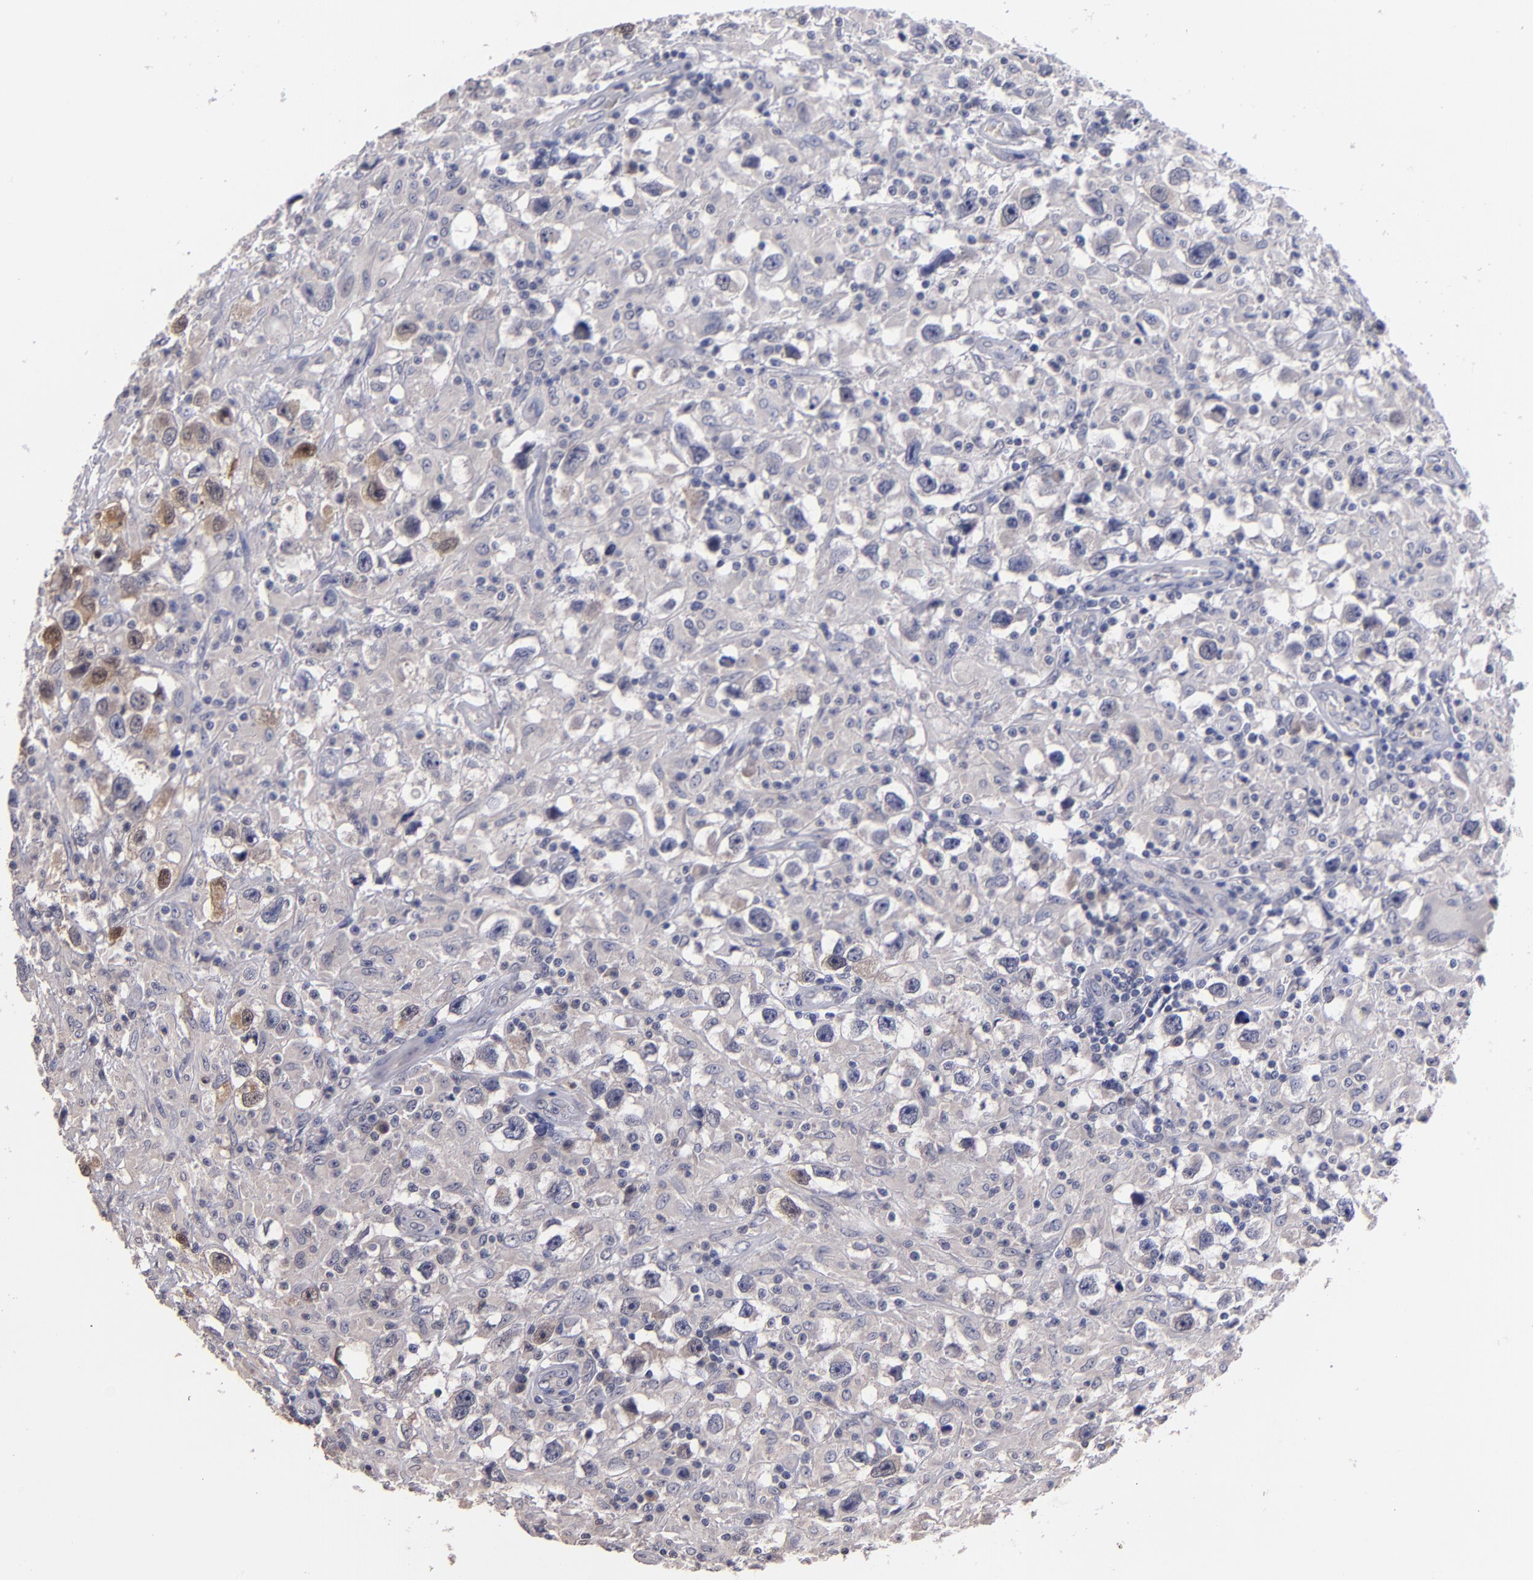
{"staining": {"intensity": "weak", "quantity": "<25%", "location": "cytoplasmic/membranous,nuclear"}, "tissue": "testis cancer", "cell_type": "Tumor cells", "image_type": "cancer", "snomed": [{"axis": "morphology", "description": "Seminoma, NOS"}, {"axis": "topography", "description": "Testis"}], "caption": "Protein analysis of seminoma (testis) exhibits no significant expression in tumor cells.", "gene": "S100A1", "patient": {"sex": "male", "age": 34}}